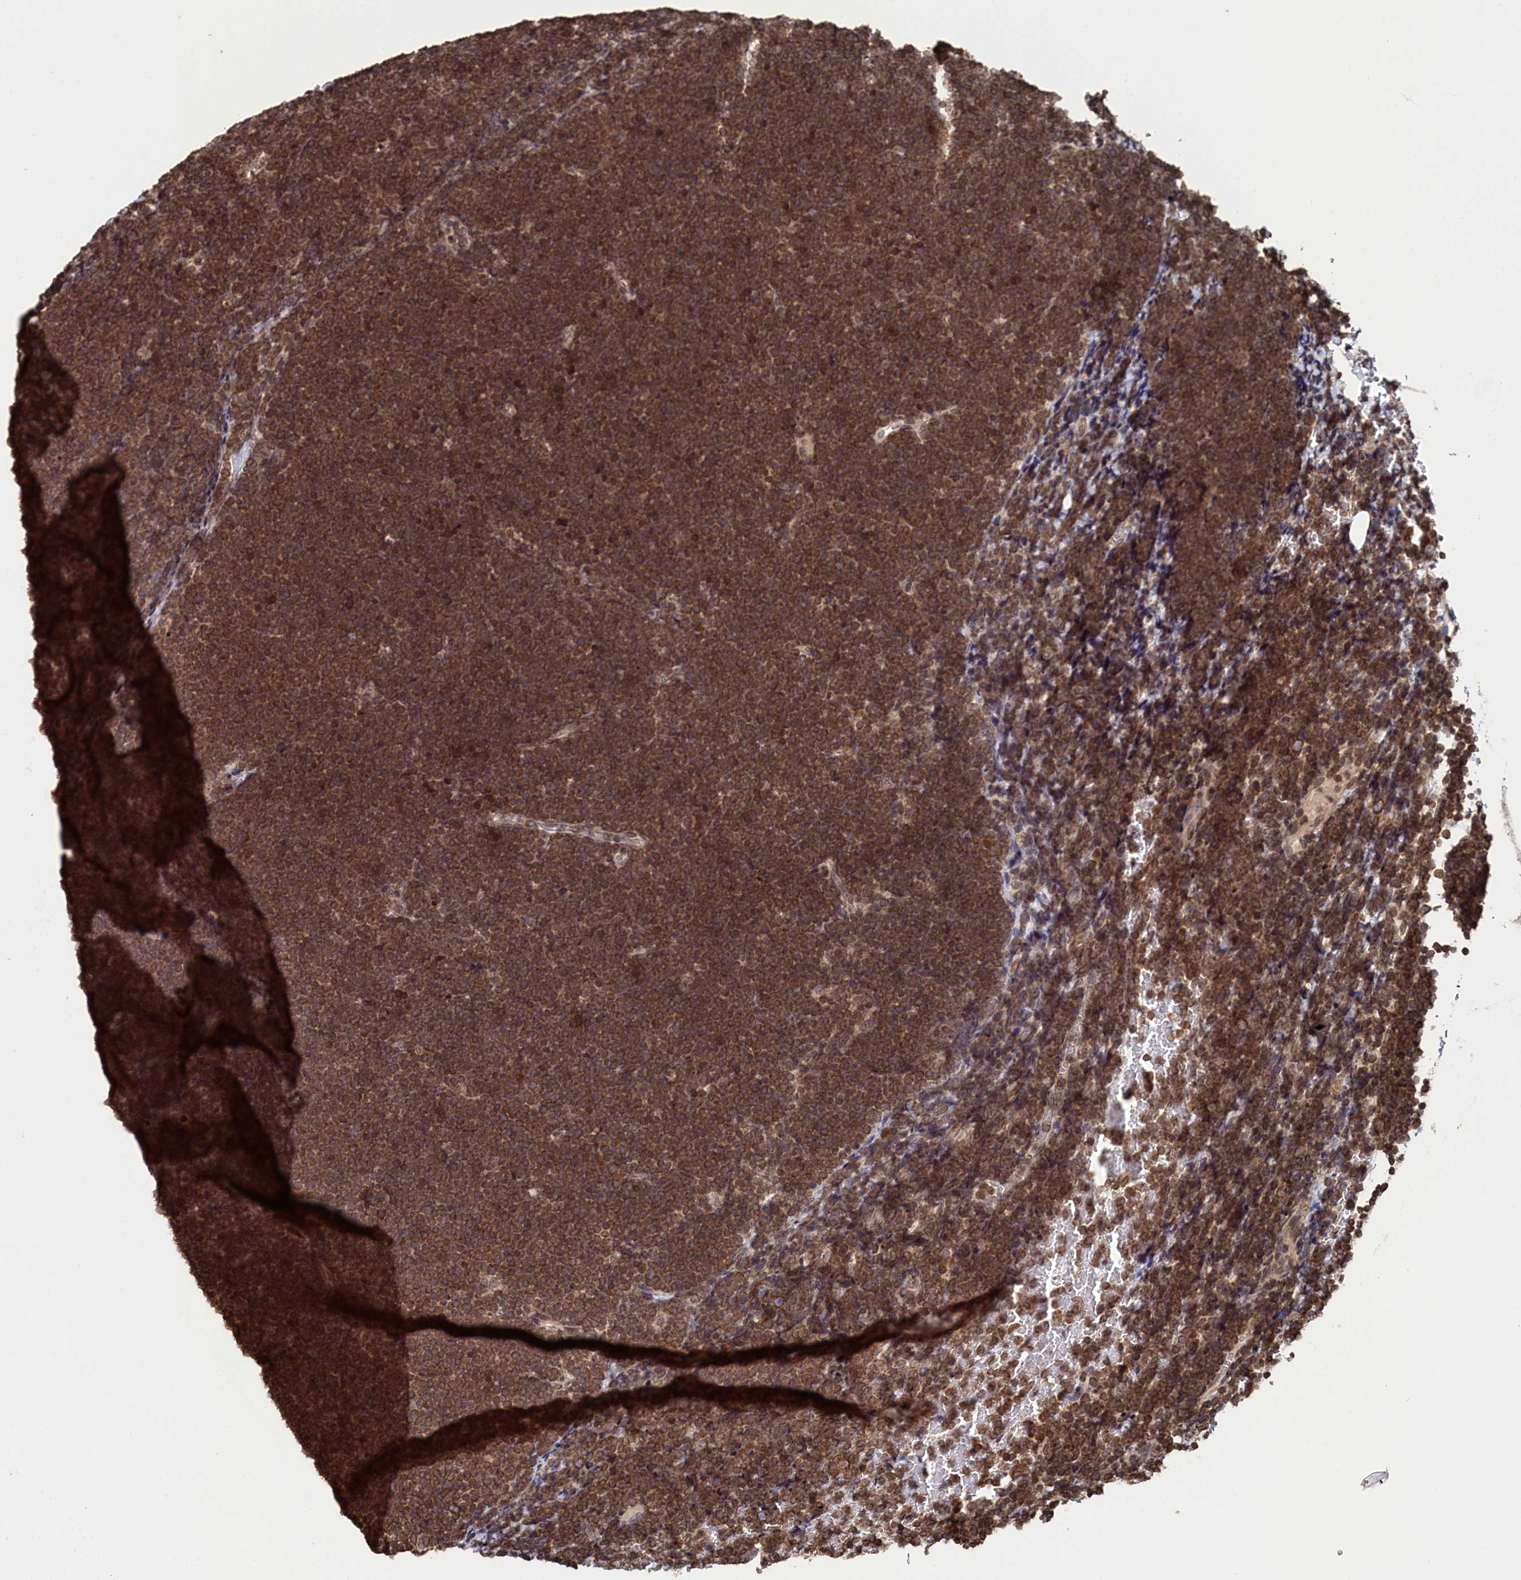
{"staining": {"intensity": "moderate", "quantity": ">75%", "location": "cytoplasmic/membranous,nuclear"}, "tissue": "lymphoma", "cell_type": "Tumor cells", "image_type": "cancer", "snomed": [{"axis": "morphology", "description": "Malignant lymphoma, non-Hodgkin's type, High grade"}, {"axis": "topography", "description": "Lymph node"}], "caption": "This micrograph demonstrates lymphoma stained with IHC to label a protein in brown. The cytoplasmic/membranous and nuclear of tumor cells show moderate positivity for the protein. Nuclei are counter-stained blue.", "gene": "ANKEF1", "patient": {"sex": "male", "age": 13}}